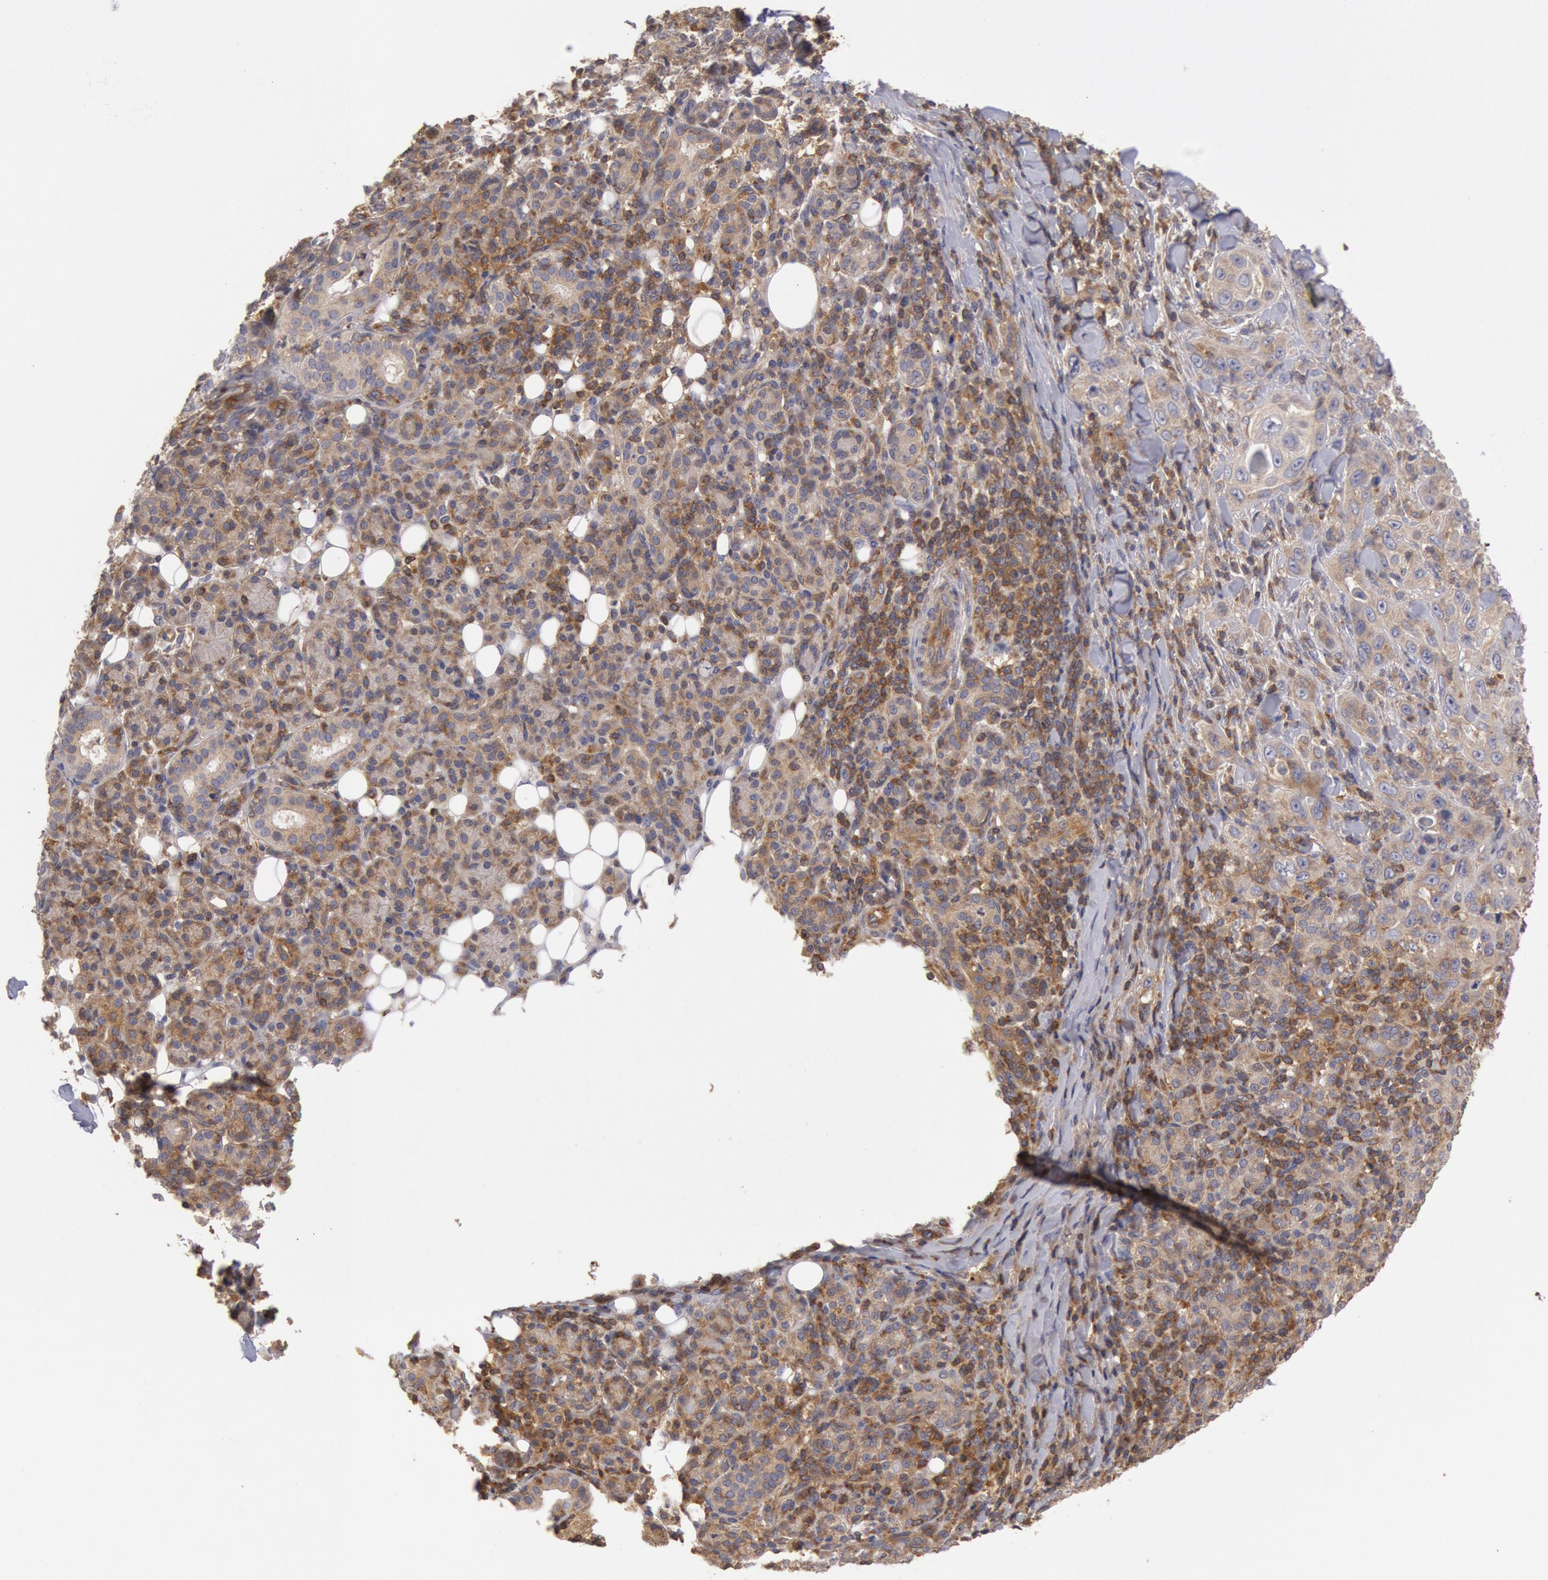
{"staining": {"intensity": "weak", "quantity": ">75%", "location": "cytoplasmic/membranous"}, "tissue": "skin cancer", "cell_type": "Tumor cells", "image_type": "cancer", "snomed": [{"axis": "morphology", "description": "Squamous cell carcinoma, NOS"}, {"axis": "topography", "description": "Skin"}], "caption": "Immunohistochemistry staining of squamous cell carcinoma (skin), which displays low levels of weak cytoplasmic/membranous expression in approximately >75% of tumor cells indicating weak cytoplasmic/membranous protein positivity. The staining was performed using DAB (3,3'-diaminobenzidine) (brown) for protein detection and nuclei were counterstained in hematoxylin (blue).", "gene": "PIK3R1", "patient": {"sex": "male", "age": 84}}